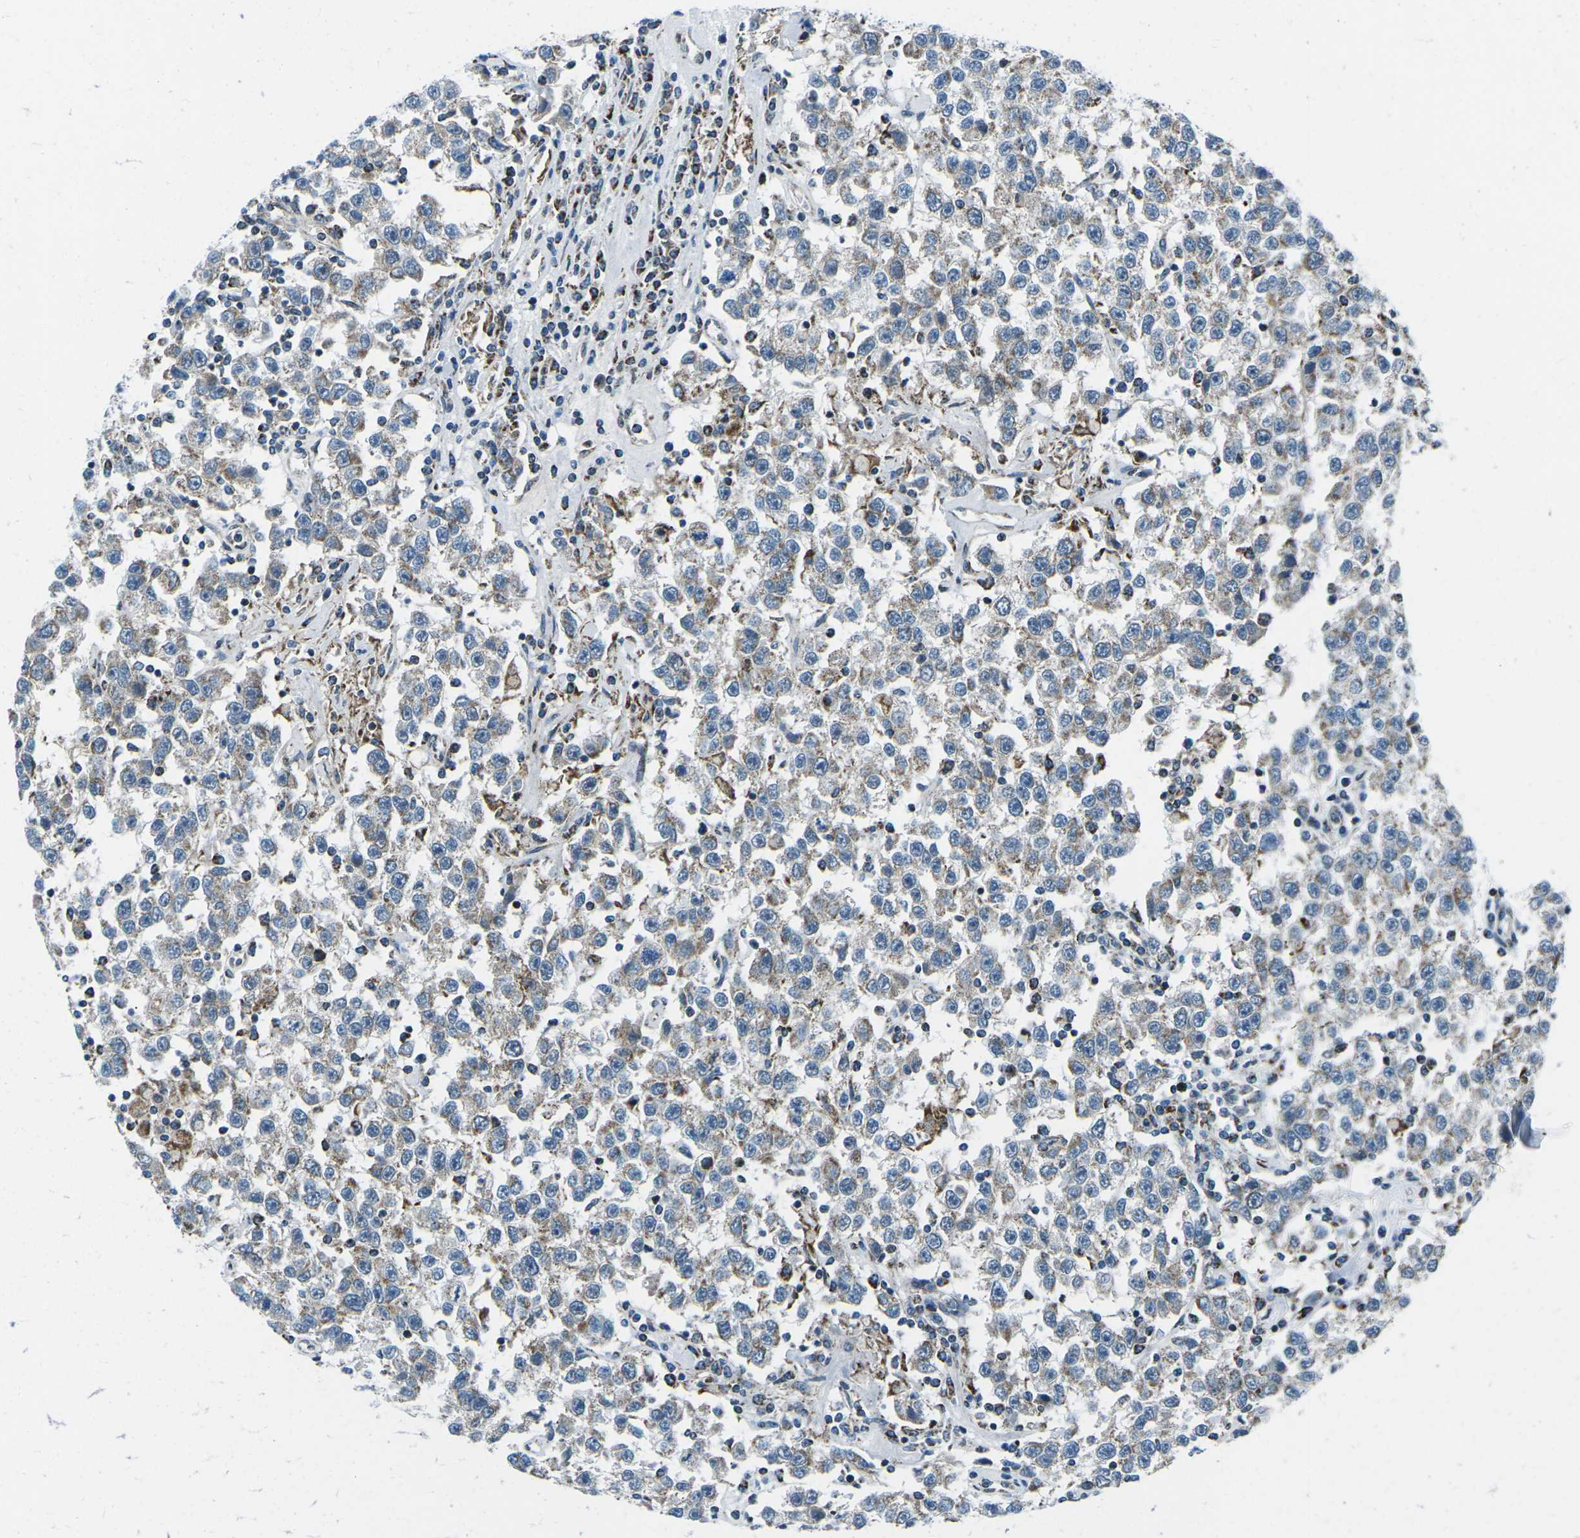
{"staining": {"intensity": "weak", "quantity": "<25%", "location": "cytoplasmic/membranous"}, "tissue": "testis cancer", "cell_type": "Tumor cells", "image_type": "cancer", "snomed": [{"axis": "morphology", "description": "Seminoma, NOS"}, {"axis": "topography", "description": "Testis"}], "caption": "High power microscopy image of an immunohistochemistry (IHC) photomicrograph of testis seminoma, revealing no significant staining in tumor cells.", "gene": "RFESD", "patient": {"sex": "male", "age": 41}}